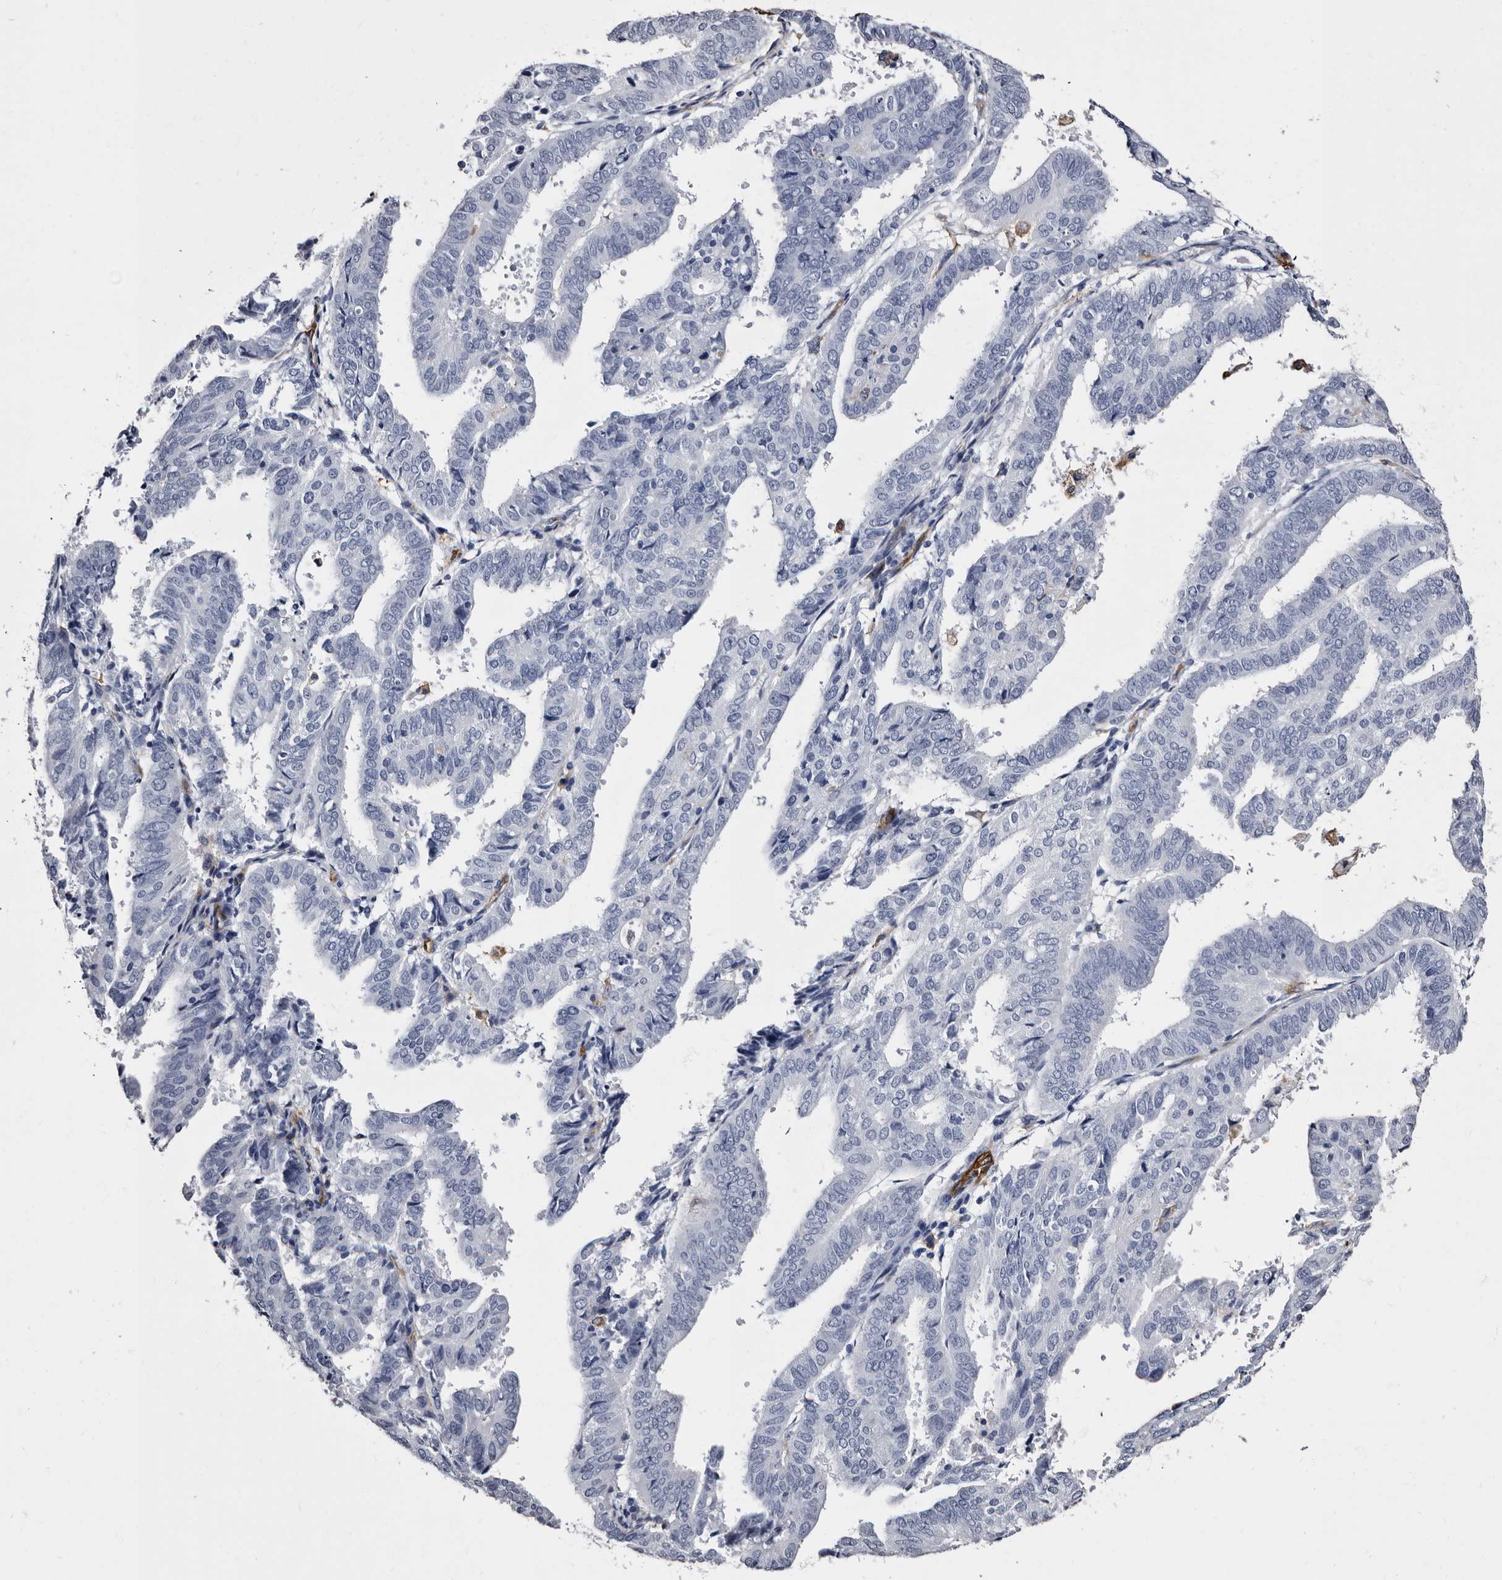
{"staining": {"intensity": "negative", "quantity": "none", "location": "none"}, "tissue": "endometrial cancer", "cell_type": "Tumor cells", "image_type": "cancer", "snomed": [{"axis": "morphology", "description": "Adenocarcinoma, NOS"}, {"axis": "topography", "description": "Uterus"}], "caption": "The image exhibits no significant staining in tumor cells of endometrial adenocarcinoma. (Stains: DAB IHC with hematoxylin counter stain, Microscopy: brightfield microscopy at high magnification).", "gene": "EPB41L3", "patient": {"sex": "female", "age": 77}}